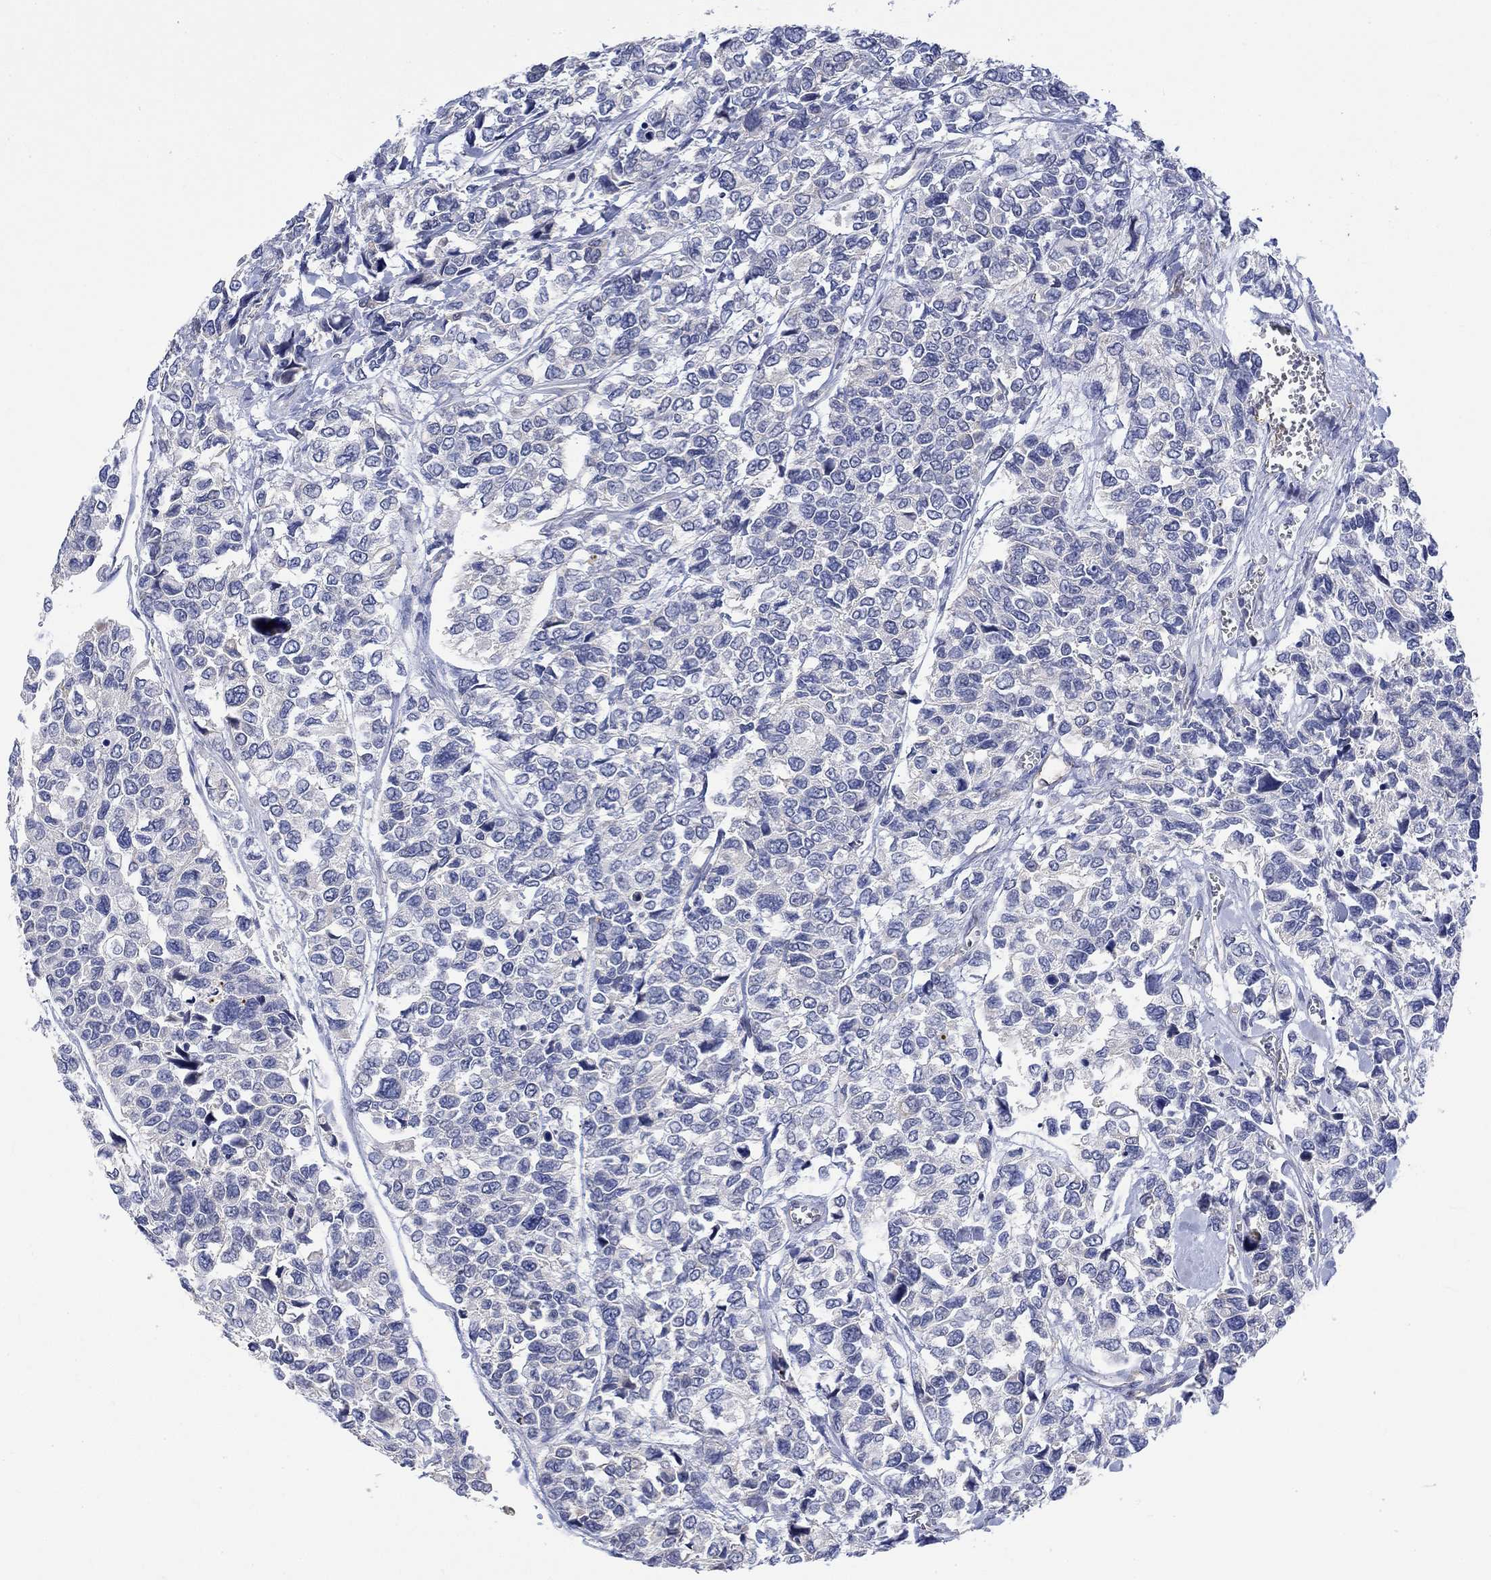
{"staining": {"intensity": "weak", "quantity": "<25%", "location": "cytoplasmic/membranous"}, "tissue": "urothelial cancer", "cell_type": "Tumor cells", "image_type": "cancer", "snomed": [{"axis": "morphology", "description": "Urothelial carcinoma, High grade"}, {"axis": "topography", "description": "Urinary bladder"}], "caption": "This is a image of IHC staining of urothelial cancer, which shows no positivity in tumor cells. Nuclei are stained in blue.", "gene": "AGRP", "patient": {"sex": "male", "age": 77}}